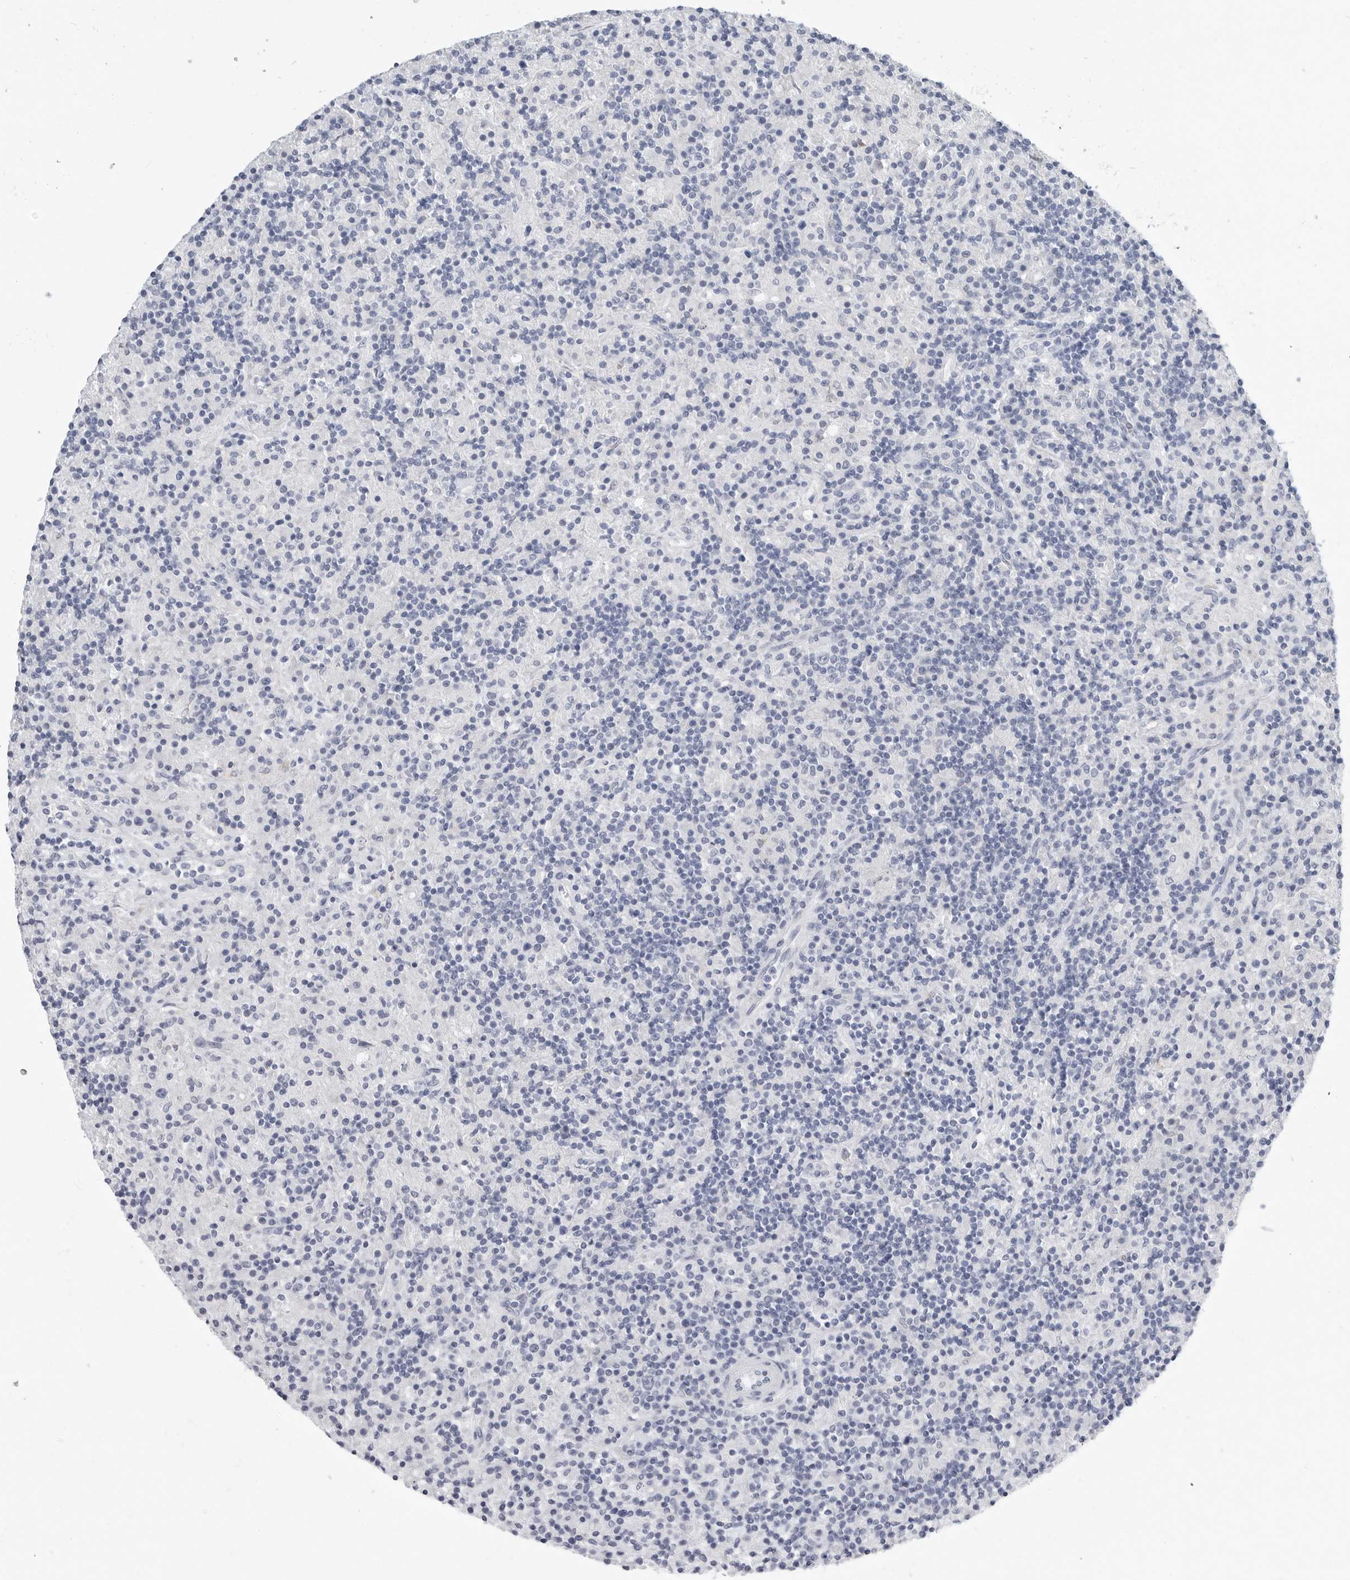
{"staining": {"intensity": "negative", "quantity": "none", "location": "none"}, "tissue": "lymphoma", "cell_type": "Tumor cells", "image_type": "cancer", "snomed": [{"axis": "morphology", "description": "Hodgkin's disease, NOS"}, {"axis": "topography", "description": "Lymph node"}], "caption": "Immunohistochemistry (IHC) histopathology image of Hodgkin's disease stained for a protein (brown), which displays no staining in tumor cells. Brightfield microscopy of immunohistochemistry (IHC) stained with DAB (3,3'-diaminobenzidine) (brown) and hematoxylin (blue), captured at high magnification.", "gene": "PLN", "patient": {"sex": "male", "age": 70}}